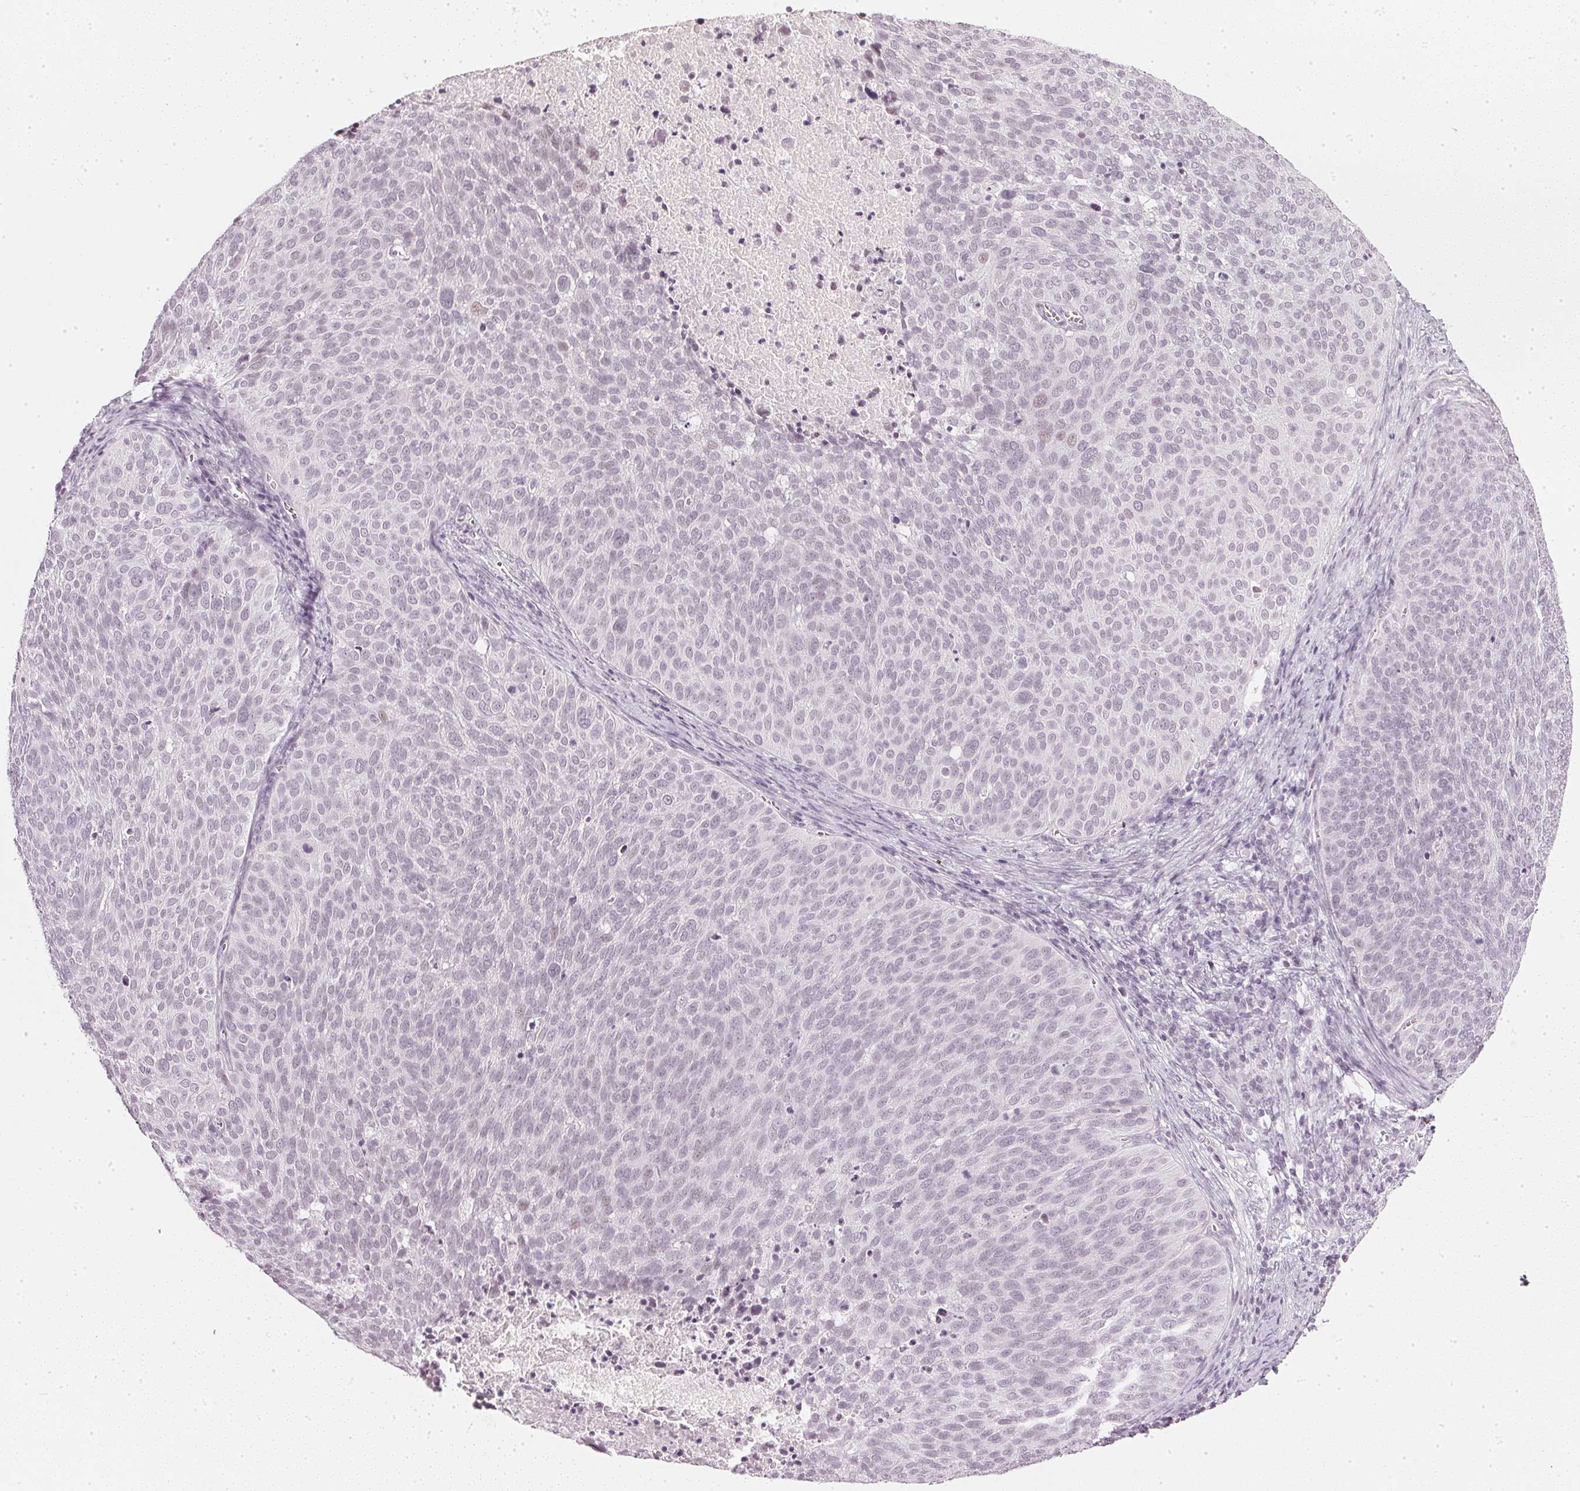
{"staining": {"intensity": "negative", "quantity": "none", "location": "none"}, "tissue": "cervical cancer", "cell_type": "Tumor cells", "image_type": "cancer", "snomed": [{"axis": "morphology", "description": "Squamous cell carcinoma, NOS"}, {"axis": "topography", "description": "Cervix"}], "caption": "IHC histopathology image of neoplastic tissue: human cervical cancer stained with DAB demonstrates no significant protein positivity in tumor cells.", "gene": "DNAJC6", "patient": {"sex": "female", "age": 39}}